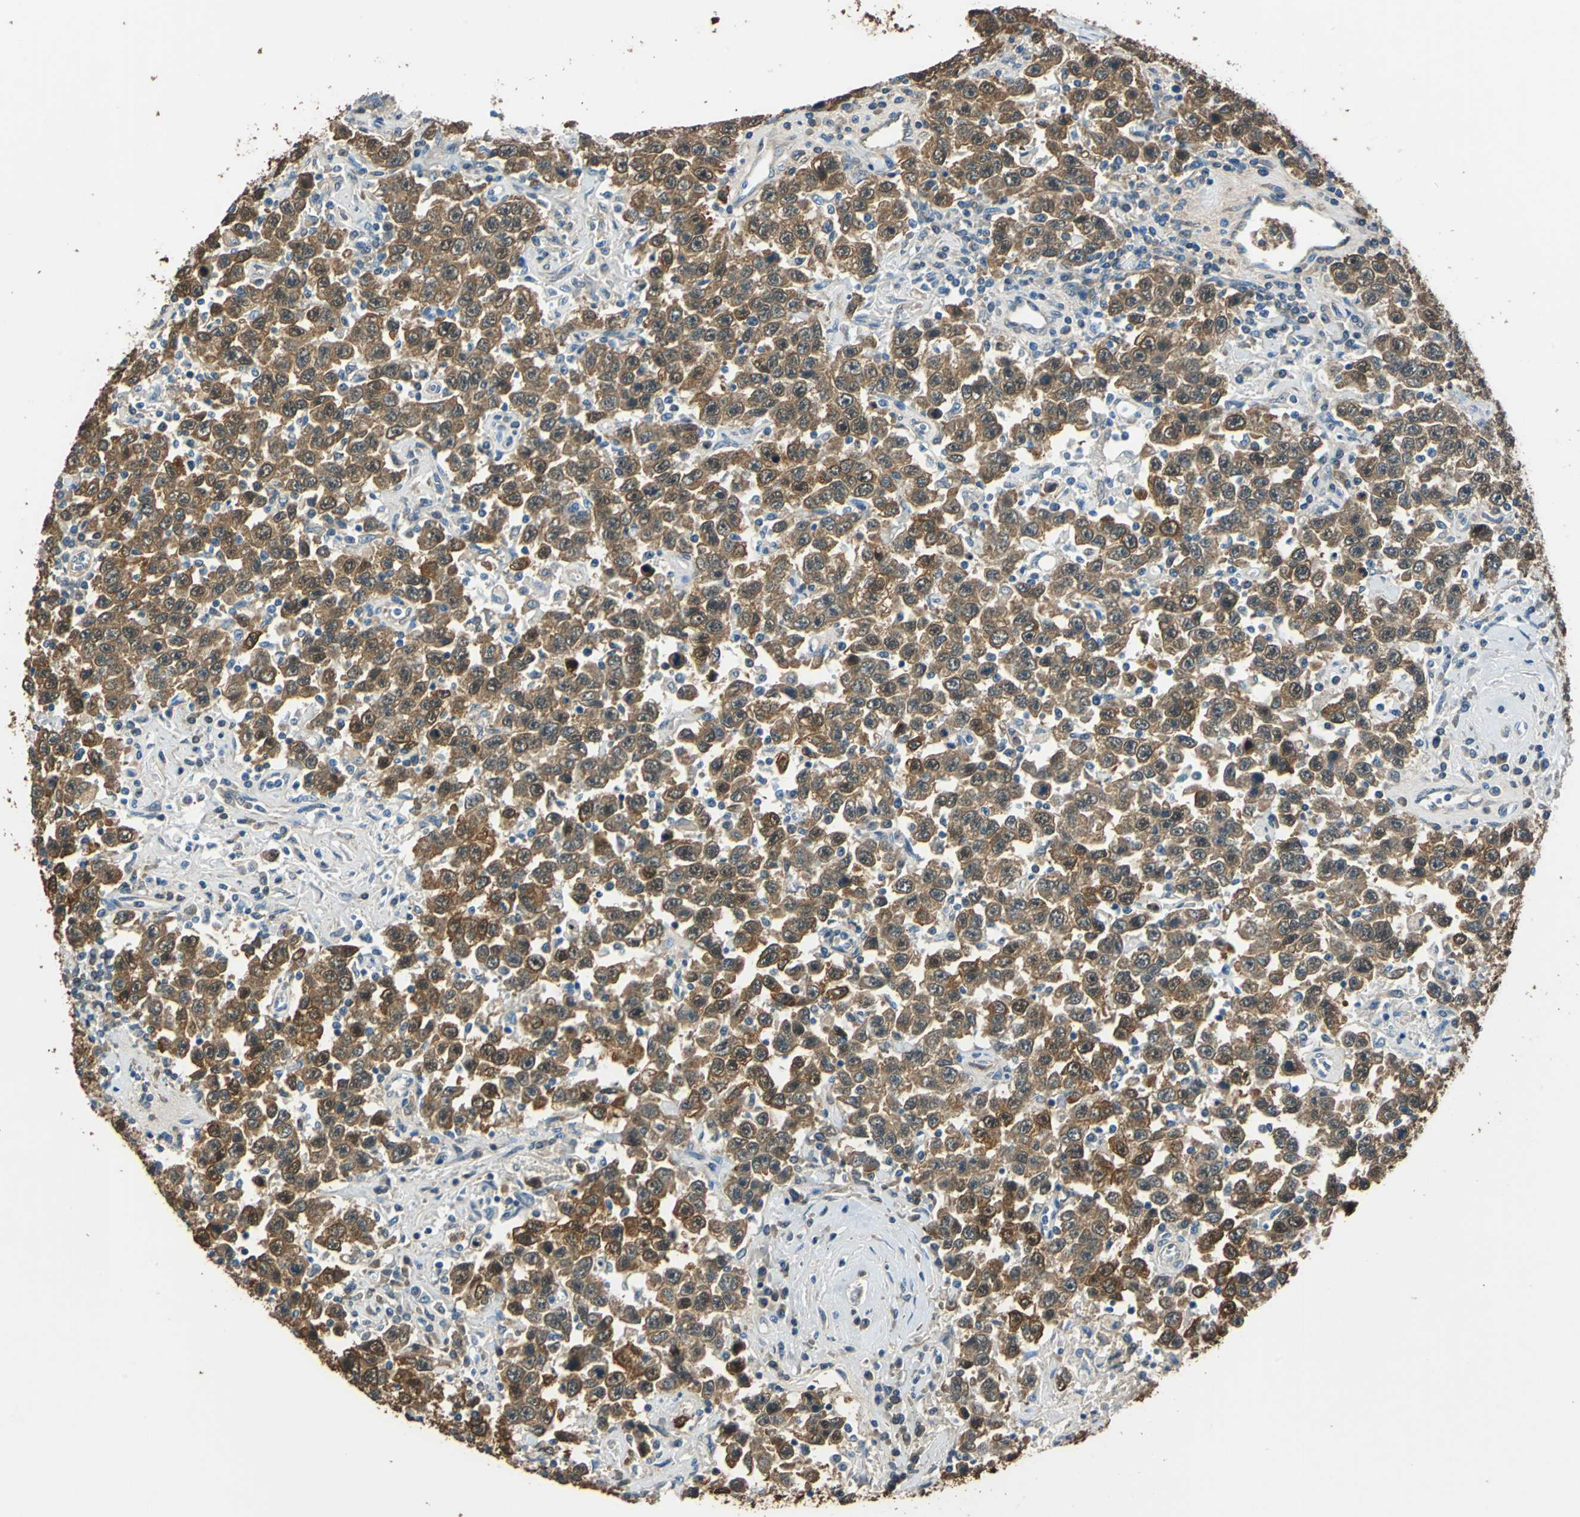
{"staining": {"intensity": "strong", "quantity": ">75%", "location": "cytoplasmic/membranous"}, "tissue": "testis cancer", "cell_type": "Tumor cells", "image_type": "cancer", "snomed": [{"axis": "morphology", "description": "Seminoma, NOS"}, {"axis": "topography", "description": "Testis"}], "caption": "Seminoma (testis) stained with DAB IHC reveals high levels of strong cytoplasmic/membranous expression in approximately >75% of tumor cells. (Stains: DAB in brown, nuclei in blue, Microscopy: brightfield microscopy at high magnification).", "gene": "FKBP4", "patient": {"sex": "male", "age": 41}}